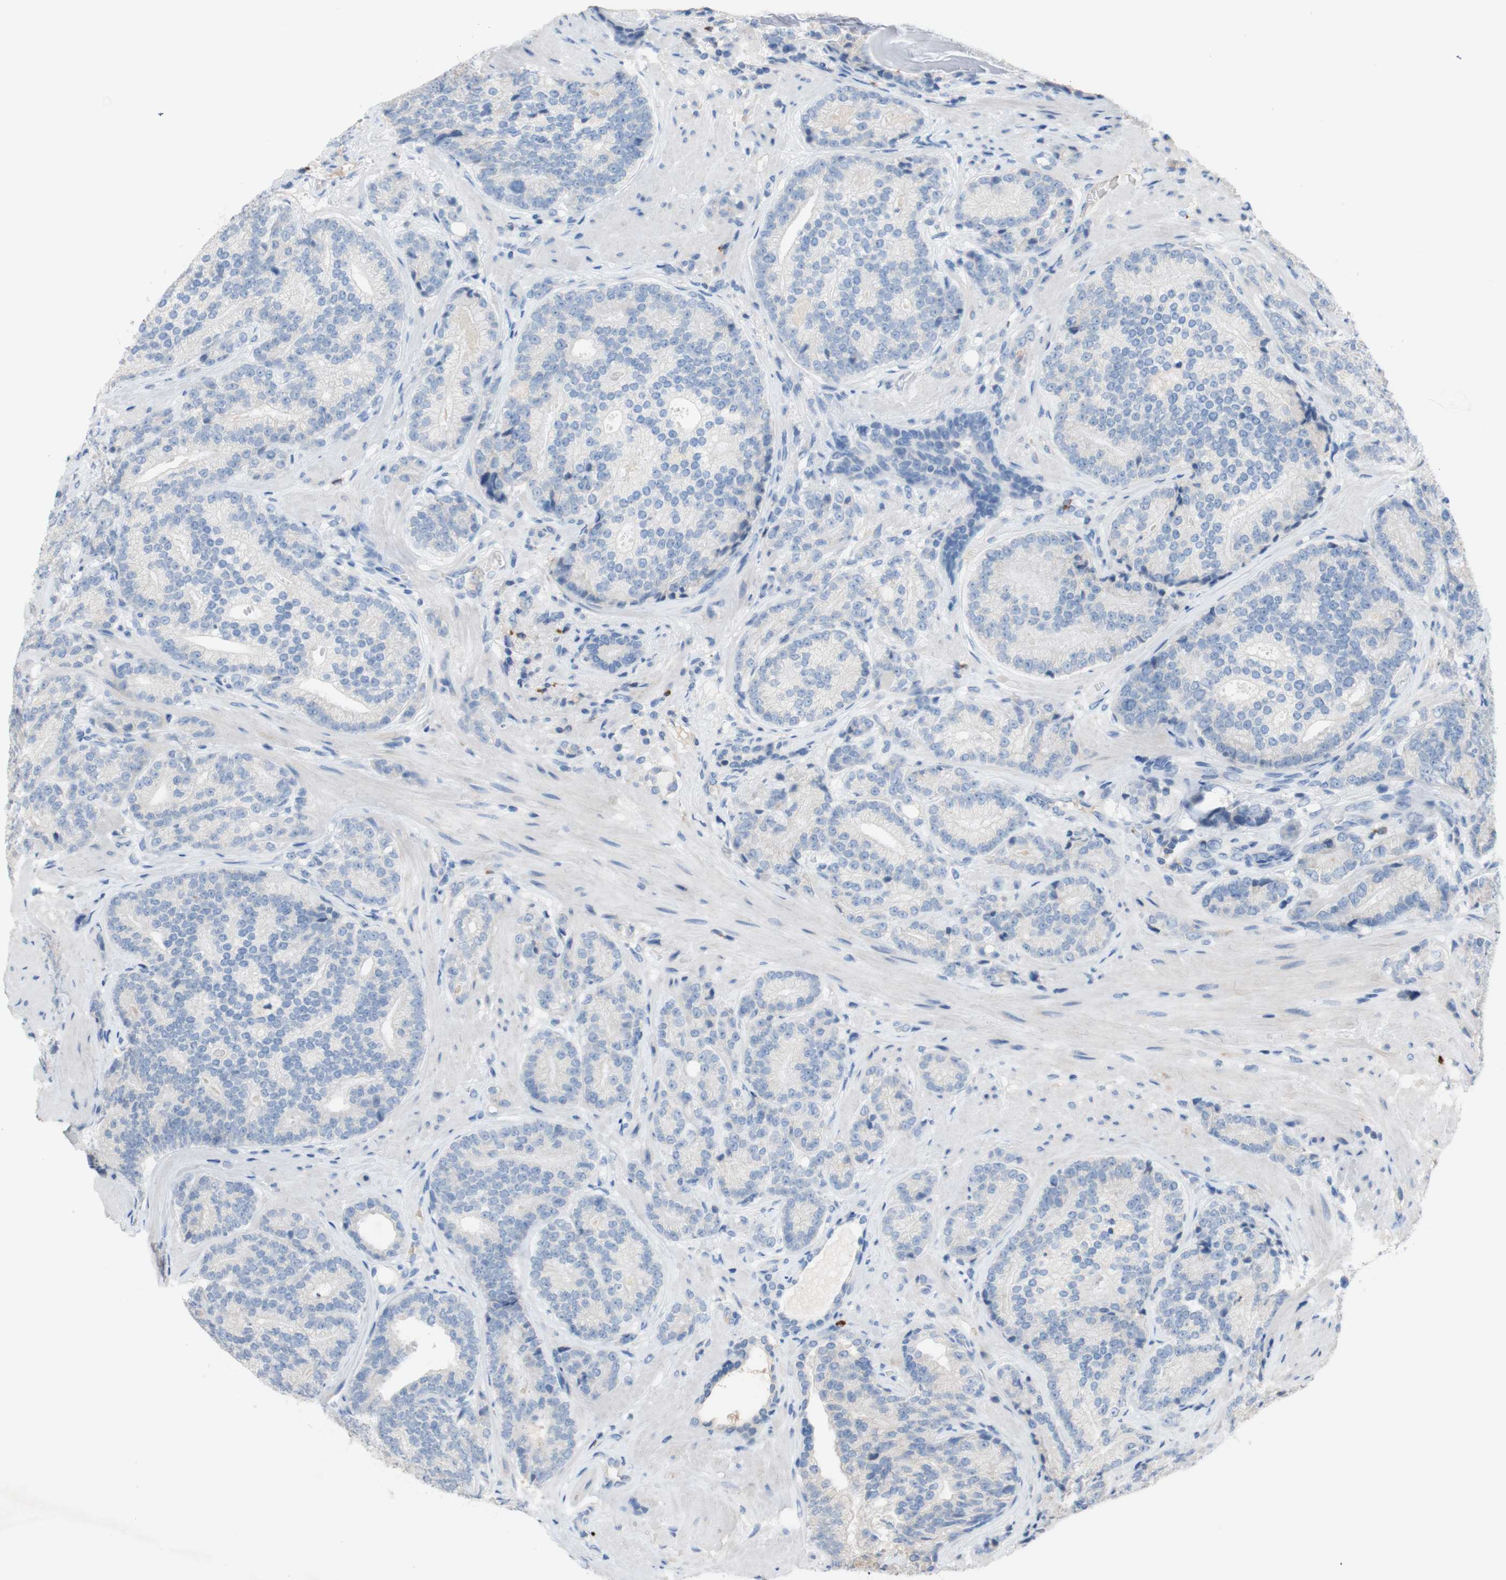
{"staining": {"intensity": "negative", "quantity": "none", "location": "none"}, "tissue": "prostate cancer", "cell_type": "Tumor cells", "image_type": "cancer", "snomed": [{"axis": "morphology", "description": "Adenocarcinoma, High grade"}, {"axis": "topography", "description": "Prostate"}], "caption": "Immunohistochemistry micrograph of neoplastic tissue: human prostate cancer (adenocarcinoma (high-grade)) stained with DAB shows no significant protein expression in tumor cells. (Stains: DAB (3,3'-diaminobenzidine) IHC with hematoxylin counter stain, Microscopy: brightfield microscopy at high magnification).", "gene": "PACSIN1", "patient": {"sex": "male", "age": 61}}